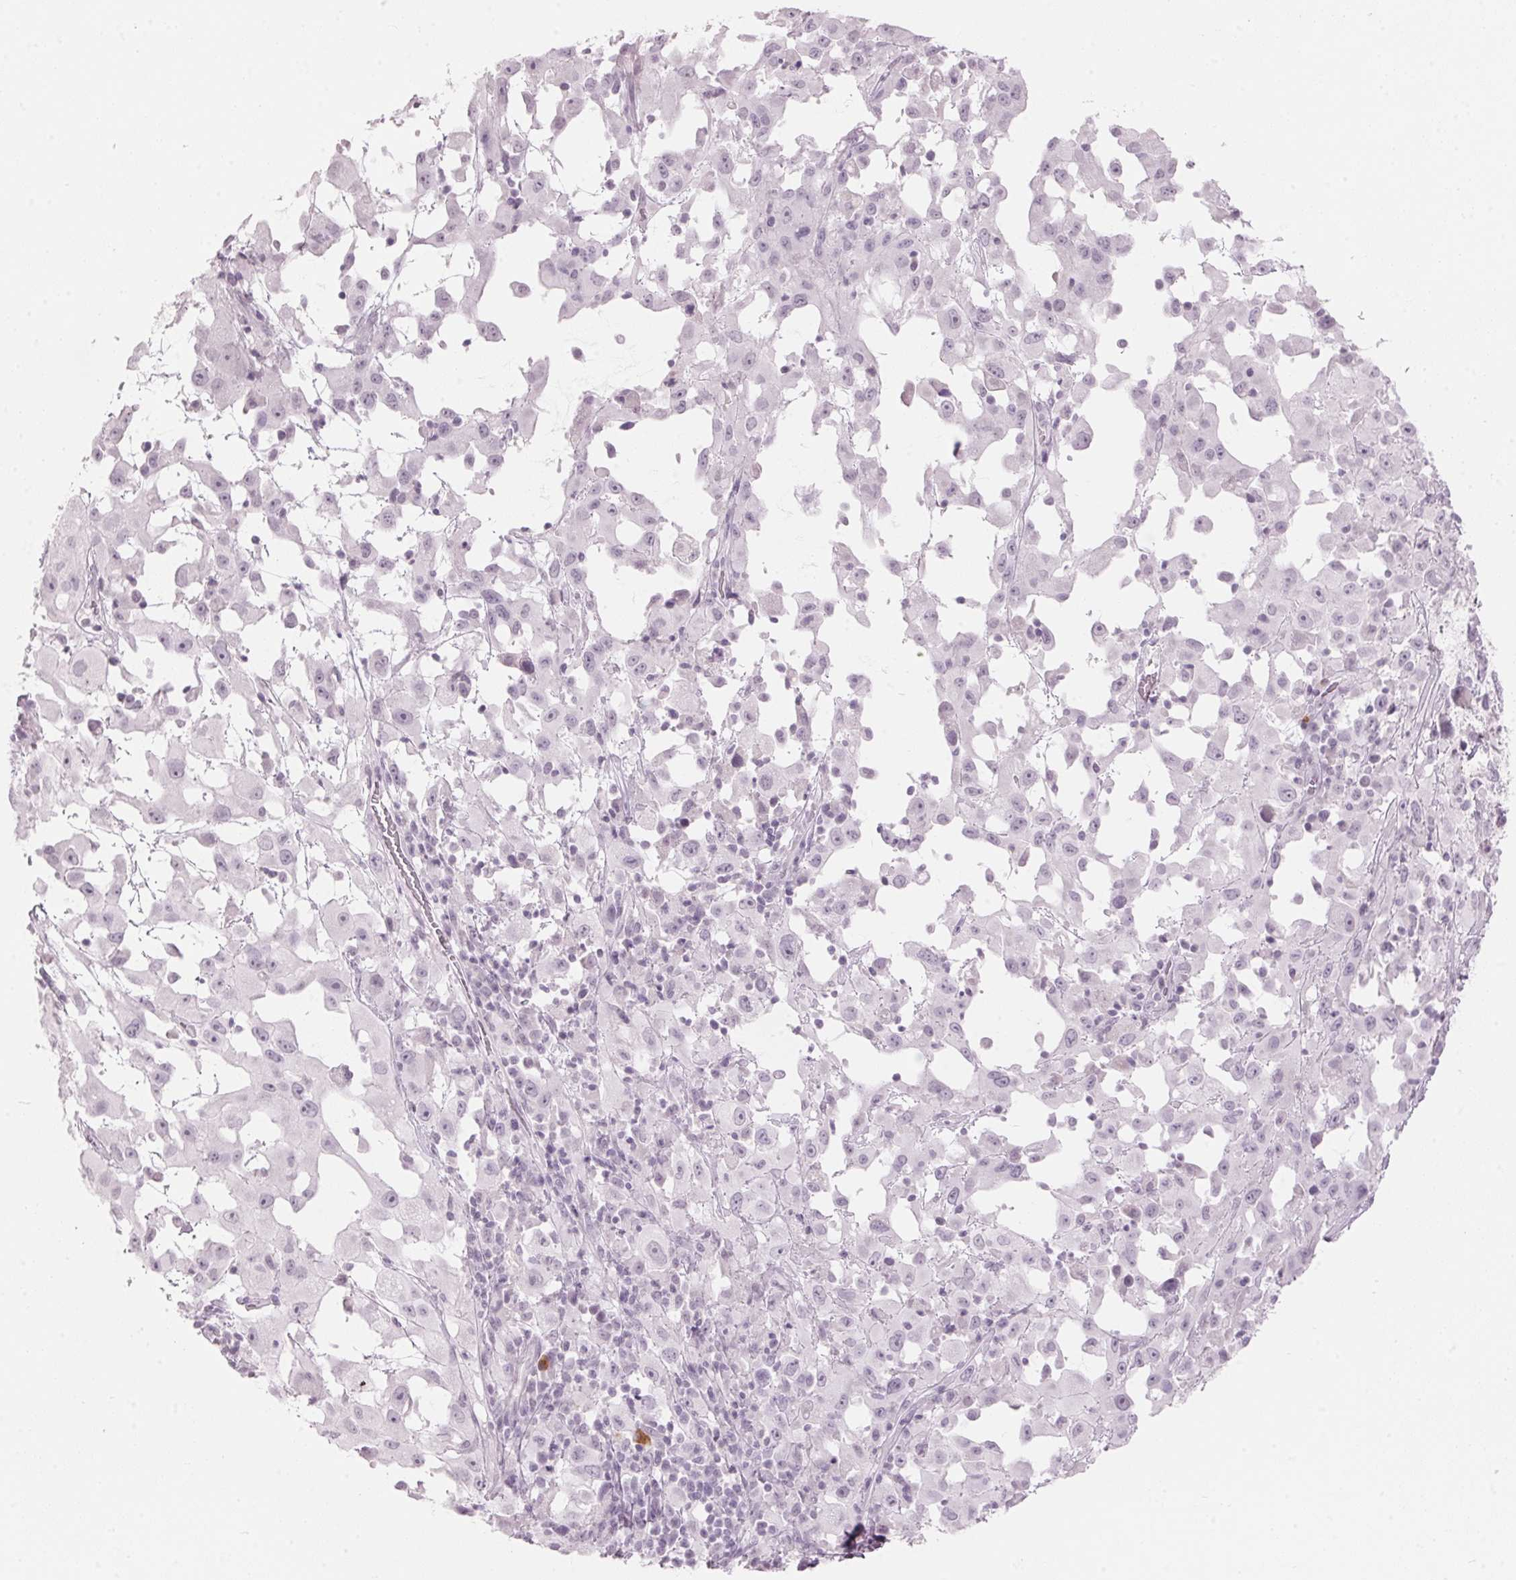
{"staining": {"intensity": "negative", "quantity": "none", "location": "none"}, "tissue": "melanoma", "cell_type": "Tumor cells", "image_type": "cancer", "snomed": [{"axis": "morphology", "description": "Malignant melanoma, Metastatic site"}, {"axis": "topography", "description": "Soft tissue"}], "caption": "This image is of melanoma stained with immunohistochemistry to label a protein in brown with the nuclei are counter-stained blue. There is no expression in tumor cells.", "gene": "SCTR", "patient": {"sex": "male", "age": 50}}